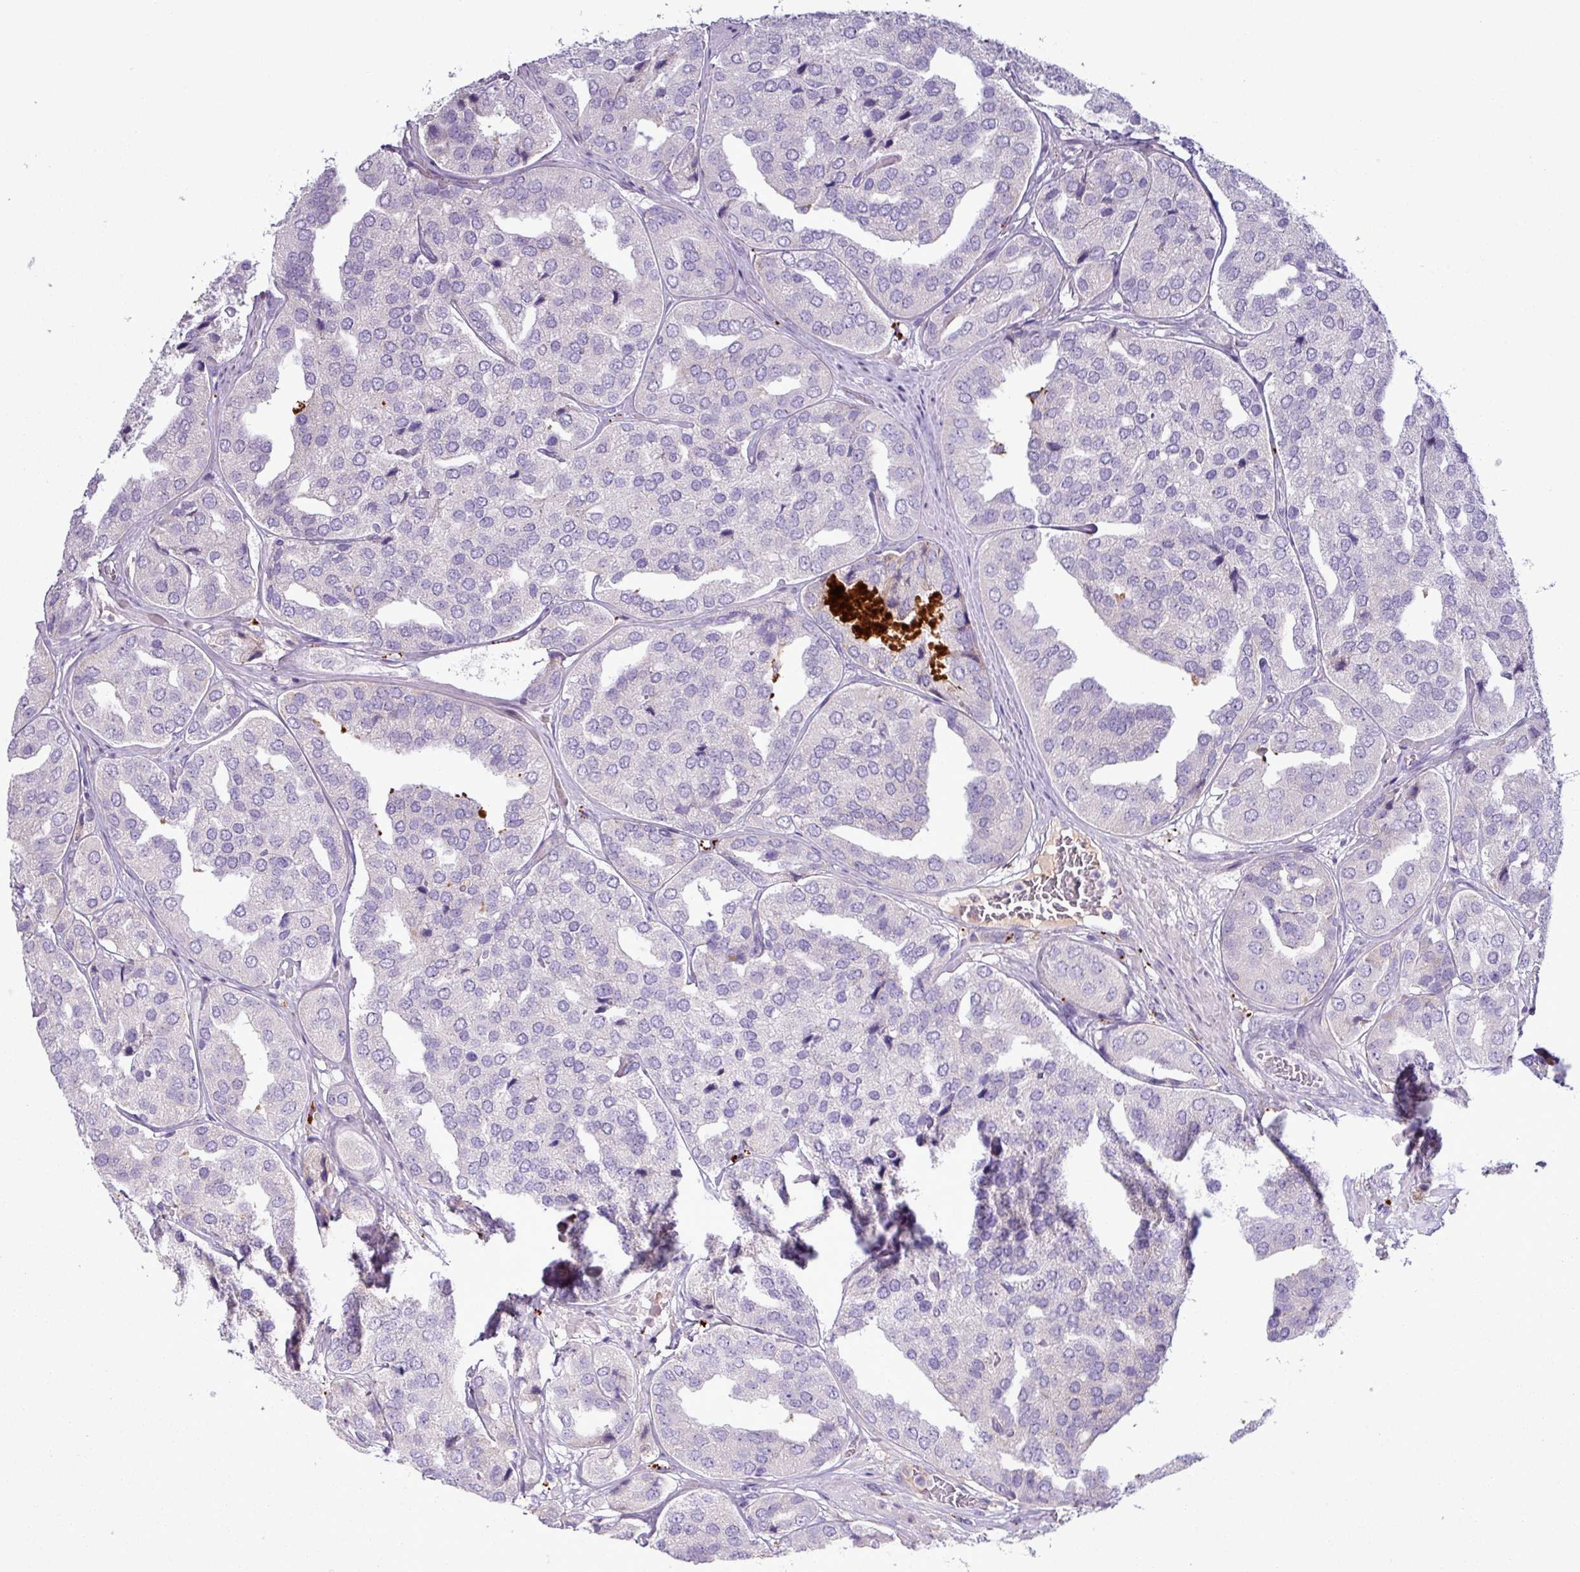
{"staining": {"intensity": "weak", "quantity": "<25%", "location": "cytoplasmic/membranous"}, "tissue": "prostate cancer", "cell_type": "Tumor cells", "image_type": "cancer", "snomed": [{"axis": "morphology", "description": "Adenocarcinoma, High grade"}, {"axis": "topography", "description": "Prostate"}], "caption": "There is no significant staining in tumor cells of prostate cancer (high-grade adenocarcinoma).", "gene": "C4B", "patient": {"sex": "male", "age": 63}}